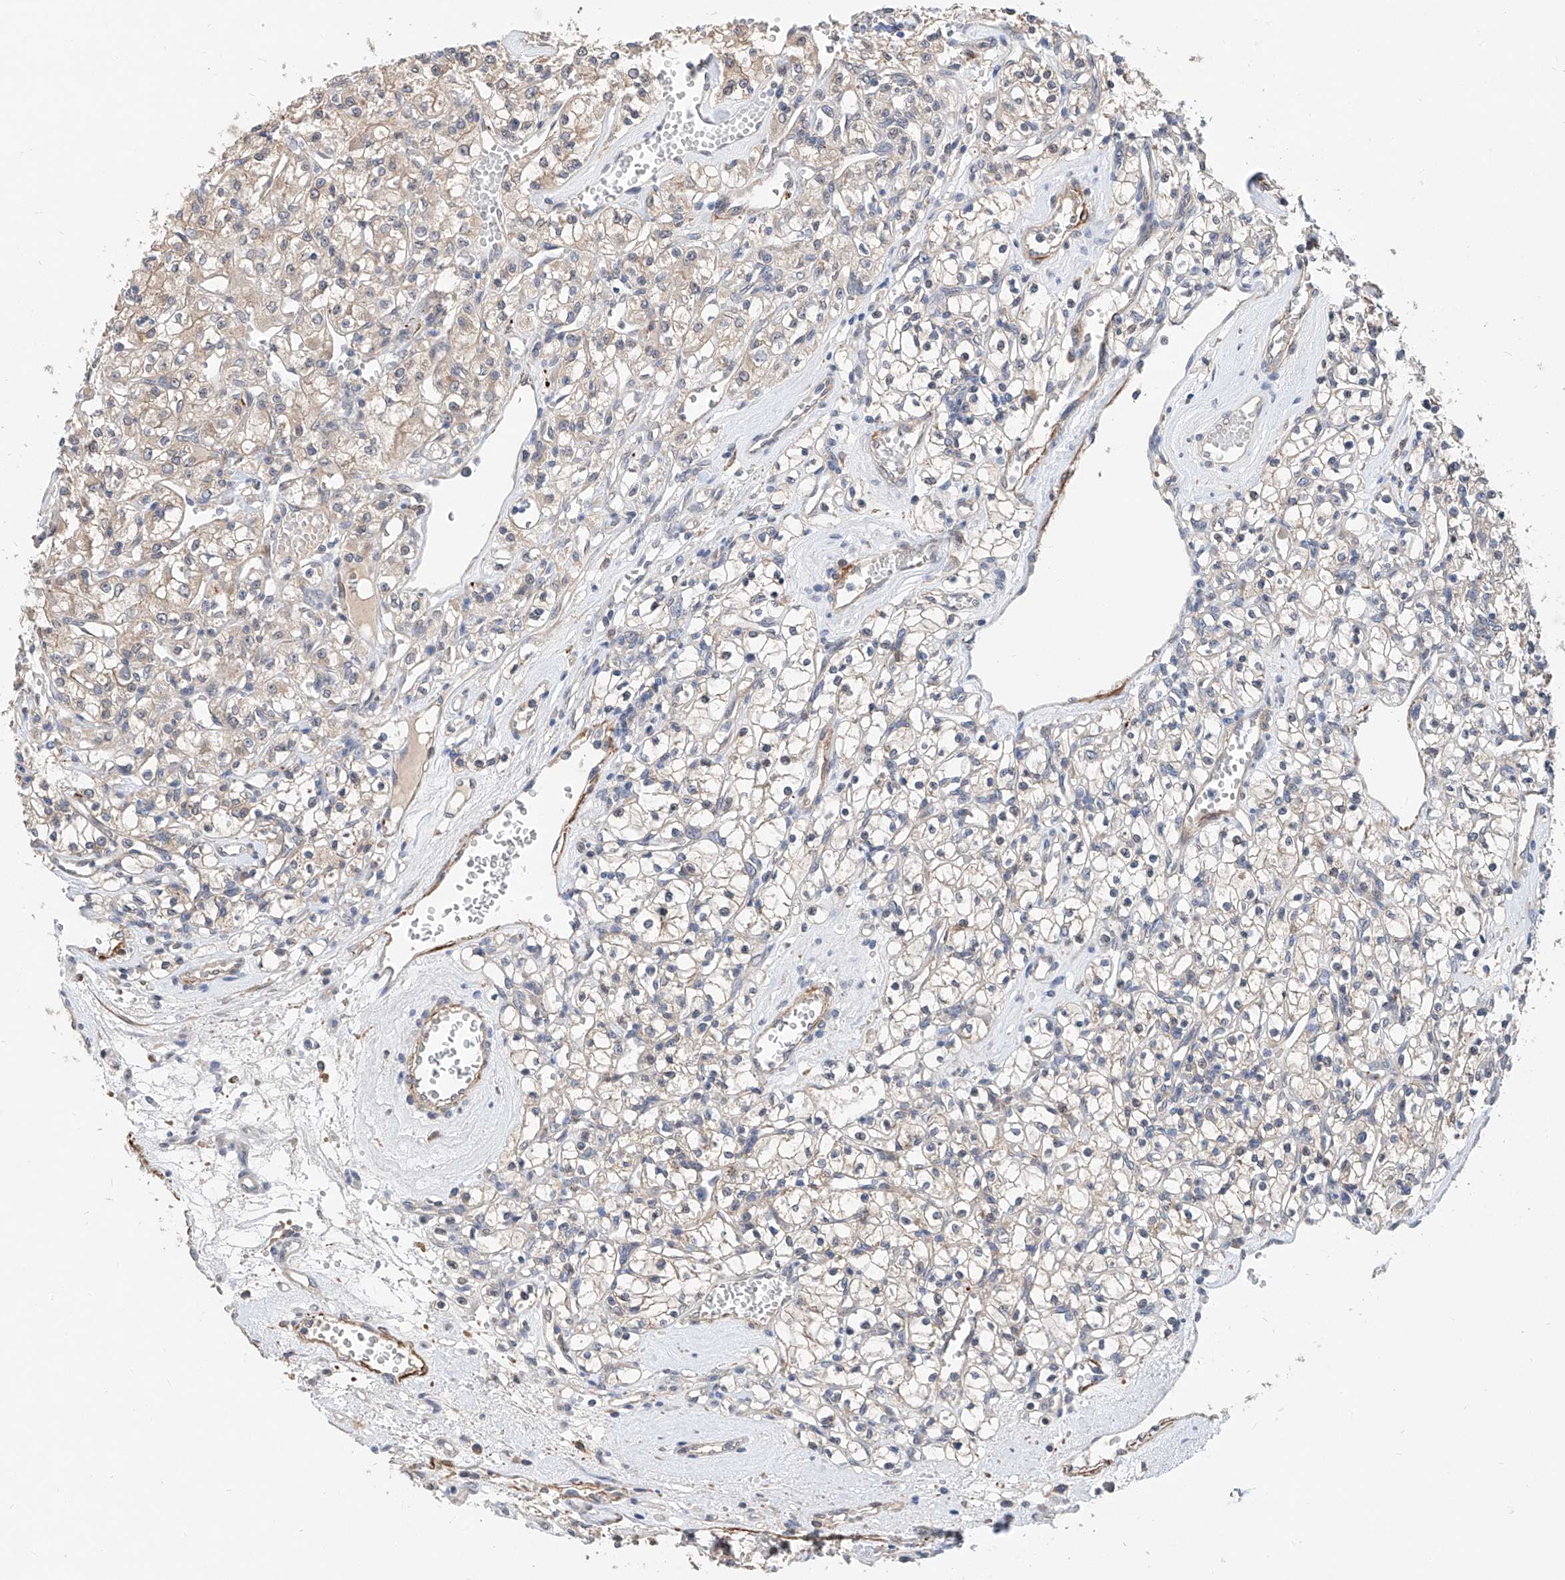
{"staining": {"intensity": "negative", "quantity": "none", "location": "none"}, "tissue": "renal cancer", "cell_type": "Tumor cells", "image_type": "cancer", "snomed": [{"axis": "morphology", "description": "Adenocarcinoma, NOS"}, {"axis": "topography", "description": "Kidney"}], "caption": "This is a photomicrograph of immunohistochemistry (IHC) staining of renal cancer, which shows no positivity in tumor cells.", "gene": "MAGEE2", "patient": {"sex": "female", "age": 59}}